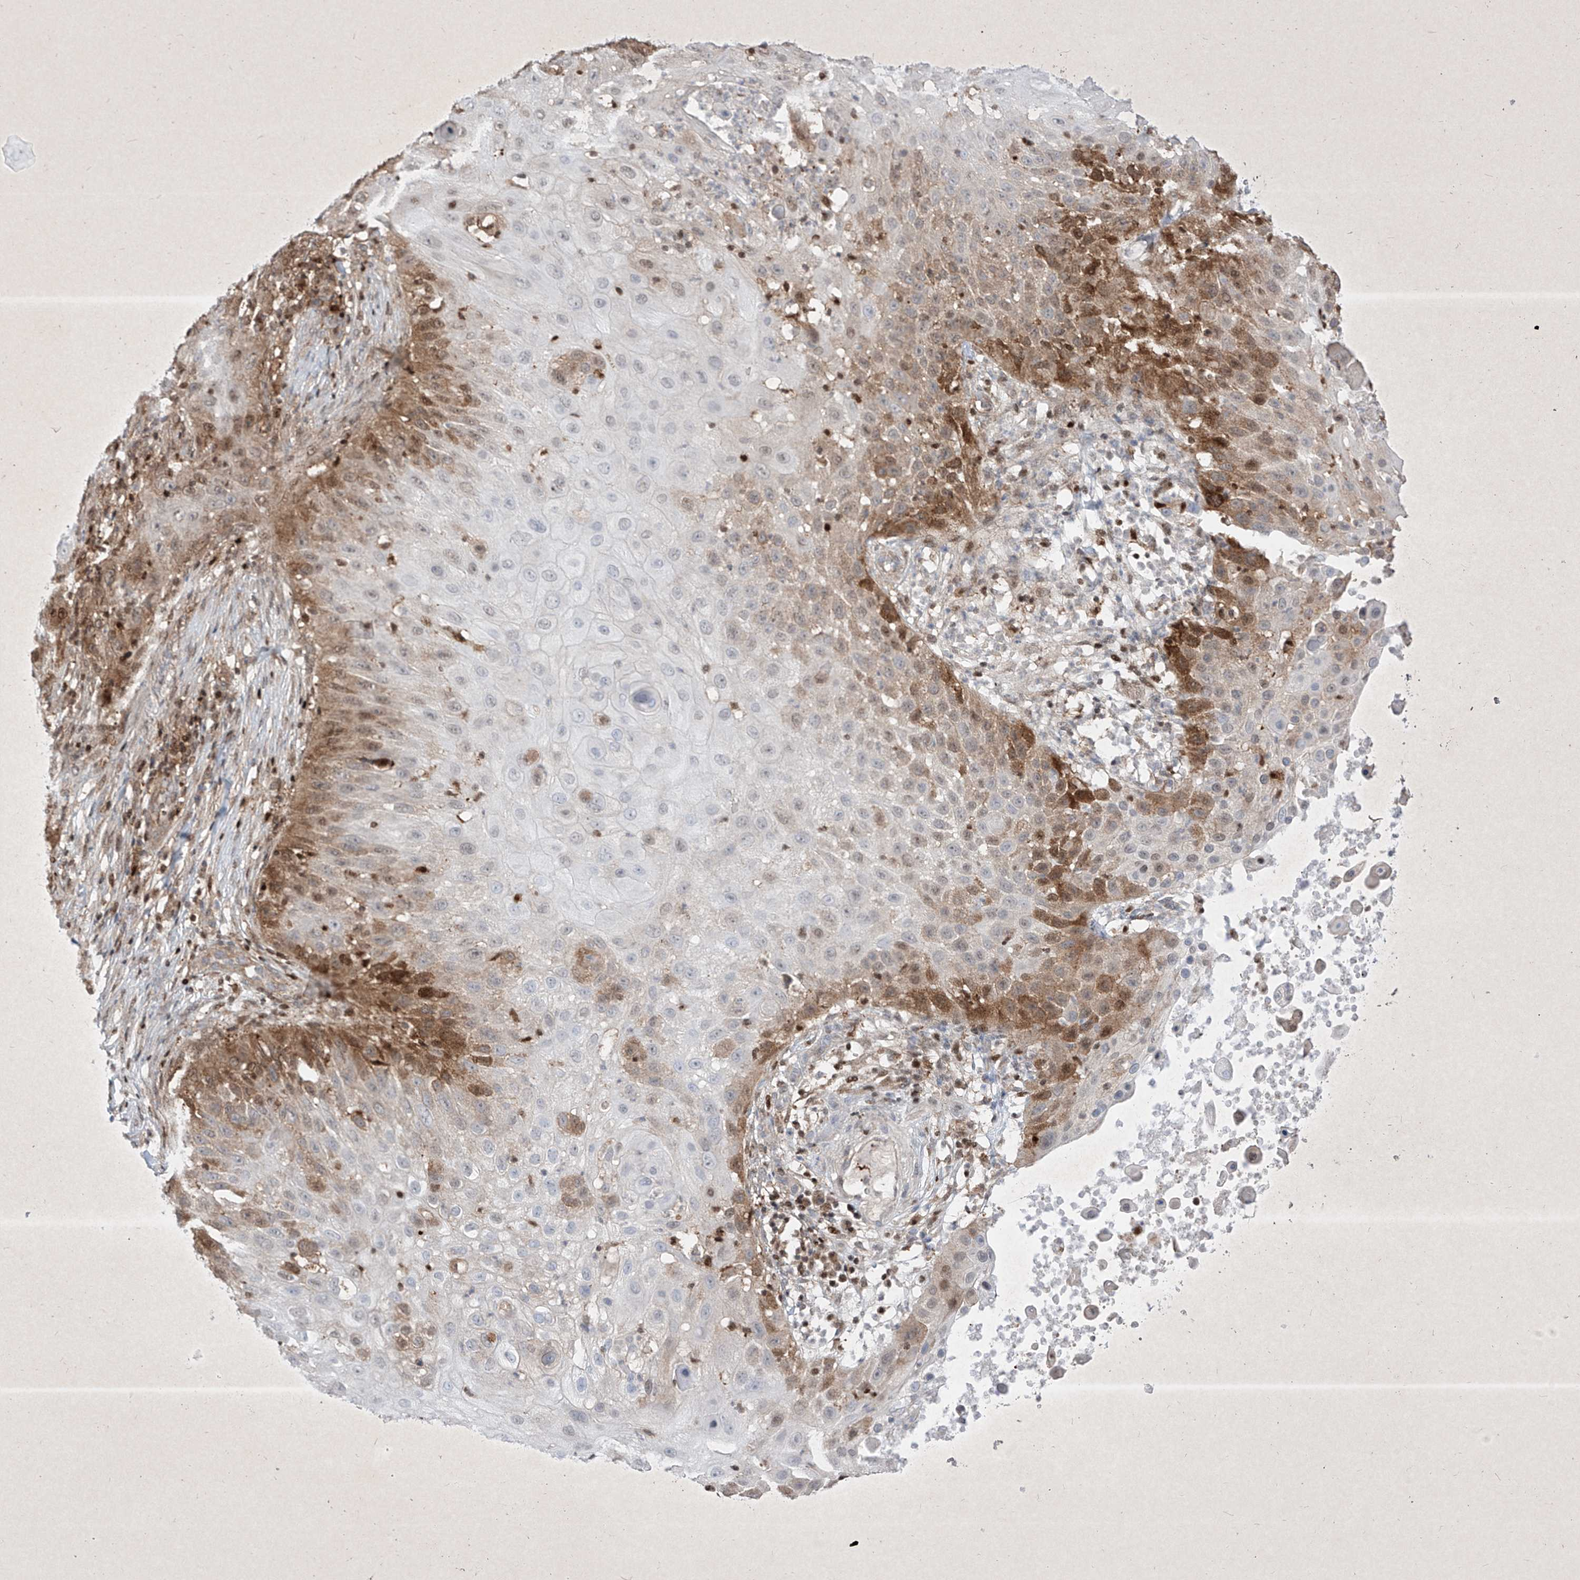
{"staining": {"intensity": "moderate", "quantity": "25%-75%", "location": "cytoplasmic/membranous,nuclear"}, "tissue": "skin cancer", "cell_type": "Tumor cells", "image_type": "cancer", "snomed": [{"axis": "morphology", "description": "Squamous cell carcinoma, NOS"}, {"axis": "topography", "description": "Skin"}], "caption": "Skin cancer (squamous cell carcinoma) stained for a protein (brown) reveals moderate cytoplasmic/membranous and nuclear positive positivity in approximately 25%-75% of tumor cells.", "gene": "PSMB10", "patient": {"sex": "female", "age": 44}}